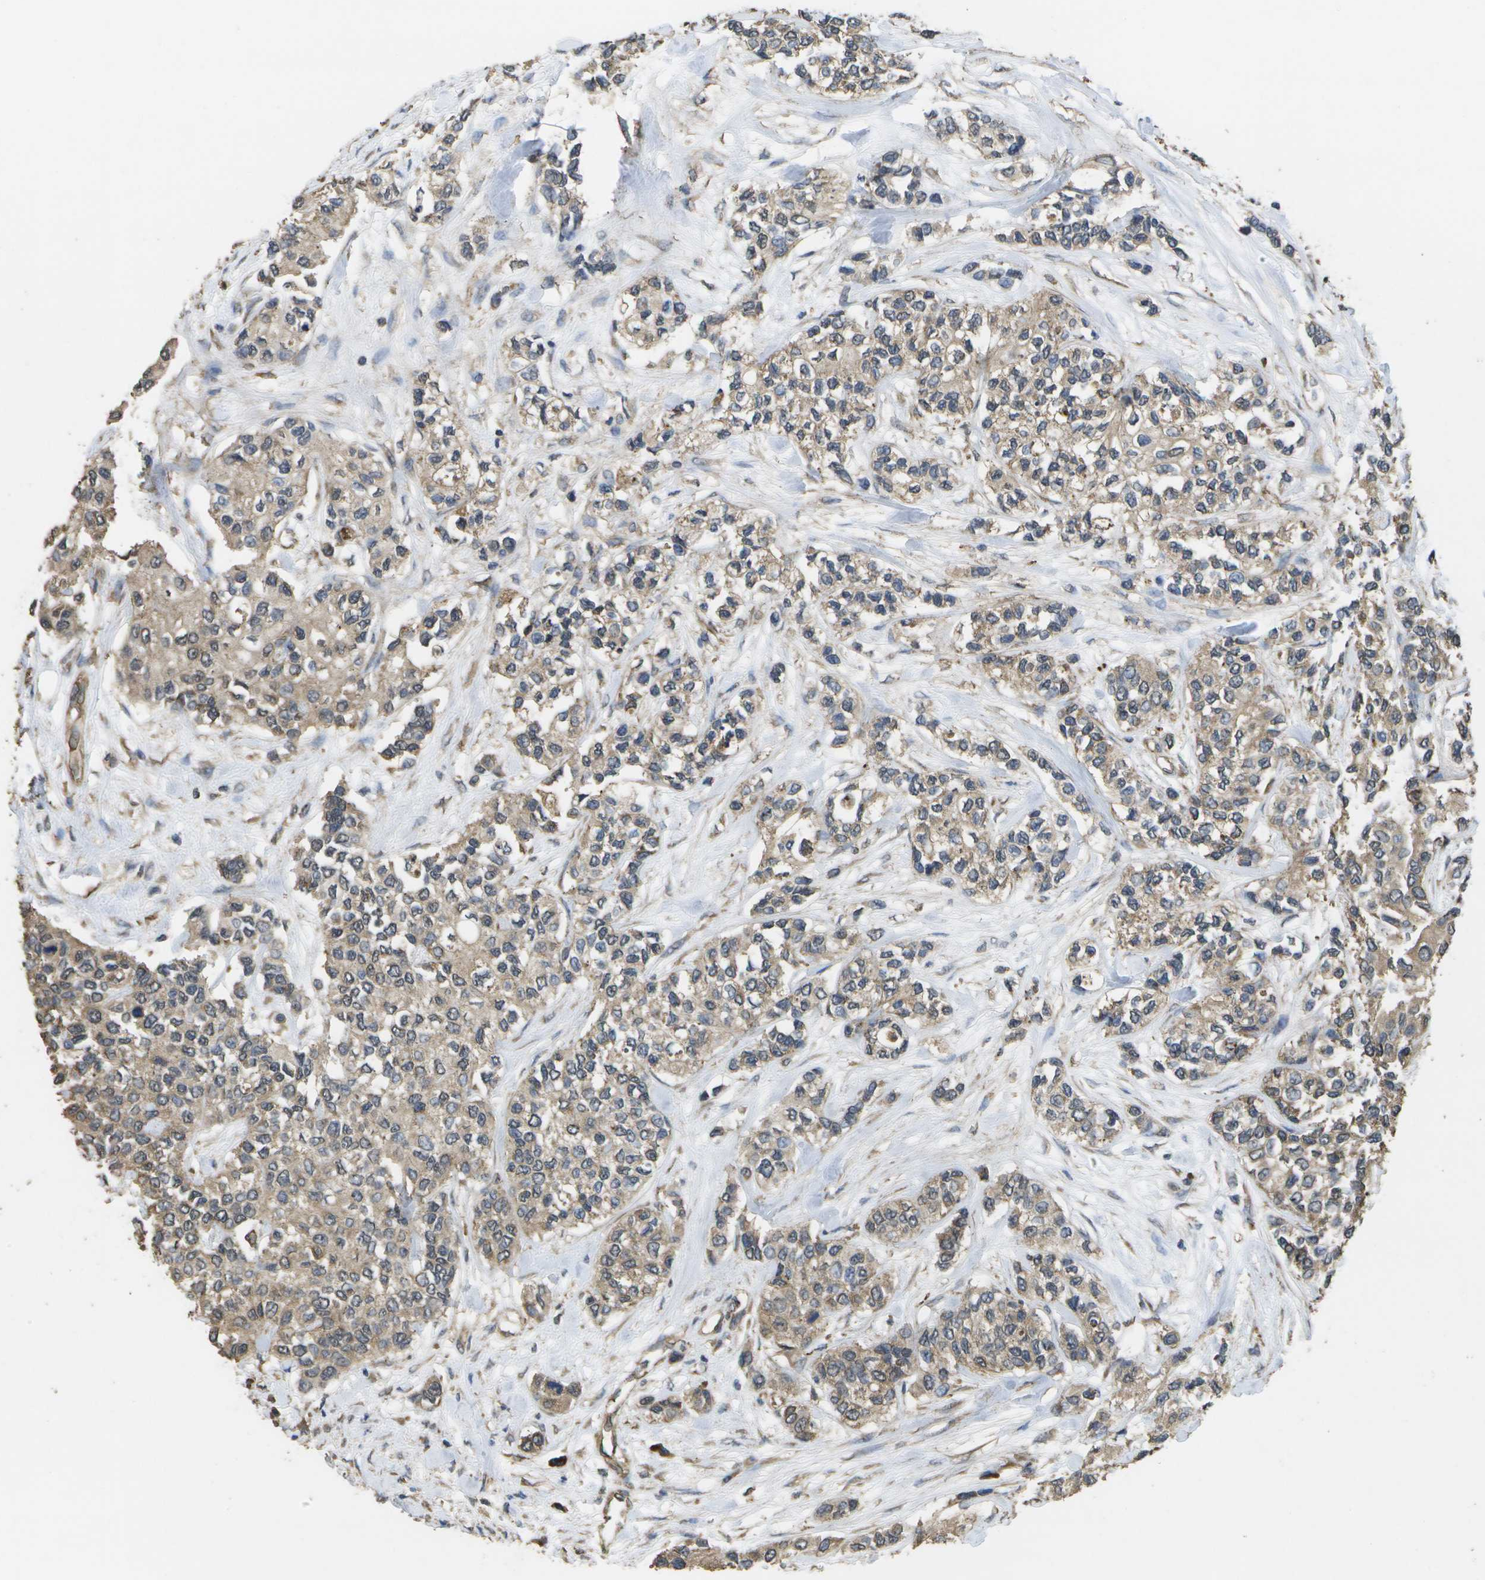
{"staining": {"intensity": "weak", "quantity": ">75%", "location": "cytoplasmic/membranous"}, "tissue": "urothelial cancer", "cell_type": "Tumor cells", "image_type": "cancer", "snomed": [{"axis": "morphology", "description": "Urothelial carcinoma, High grade"}, {"axis": "topography", "description": "Urinary bladder"}], "caption": "IHC staining of urothelial carcinoma (high-grade), which reveals low levels of weak cytoplasmic/membranous staining in about >75% of tumor cells indicating weak cytoplasmic/membranous protein positivity. The staining was performed using DAB (3,3'-diaminobenzidine) (brown) for protein detection and nuclei were counterstained in hematoxylin (blue).", "gene": "SACS", "patient": {"sex": "female", "age": 56}}